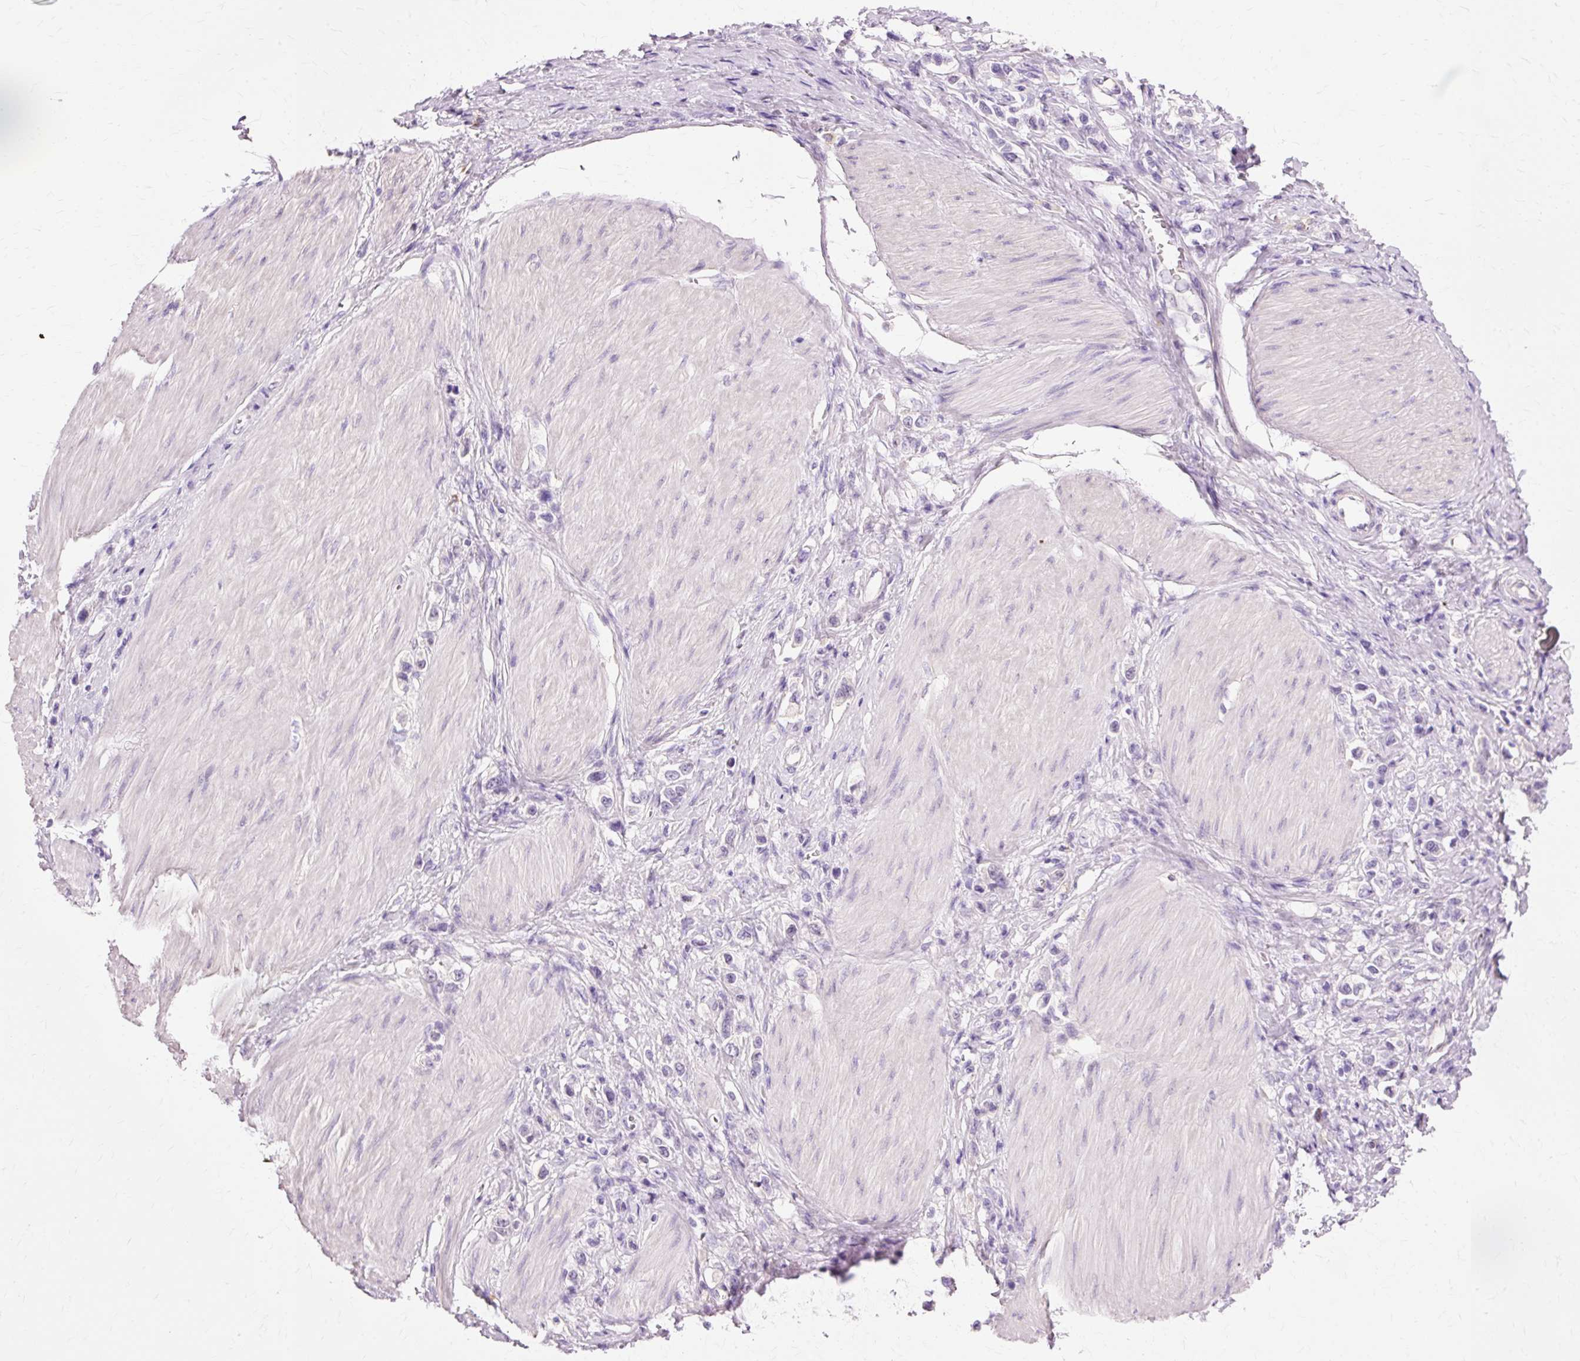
{"staining": {"intensity": "negative", "quantity": "none", "location": "none"}, "tissue": "stomach cancer", "cell_type": "Tumor cells", "image_type": "cancer", "snomed": [{"axis": "morphology", "description": "Normal tissue, NOS"}, {"axis": "morphology", "description": "Adenocarcinoma, NOS"}, {"axis": "topography", "description": "Stomach, upper"}, {"axis": "topography", "description": "Stomach"}], "caption": "Immunohistochemical staining of human stomach adenocarcinoma shows no significant positivity in tumor cells. (DAB IHC with hematoxylin counter stain).", "gene": "VN1R2", "patient": {"sex": "female", "age": 65}}